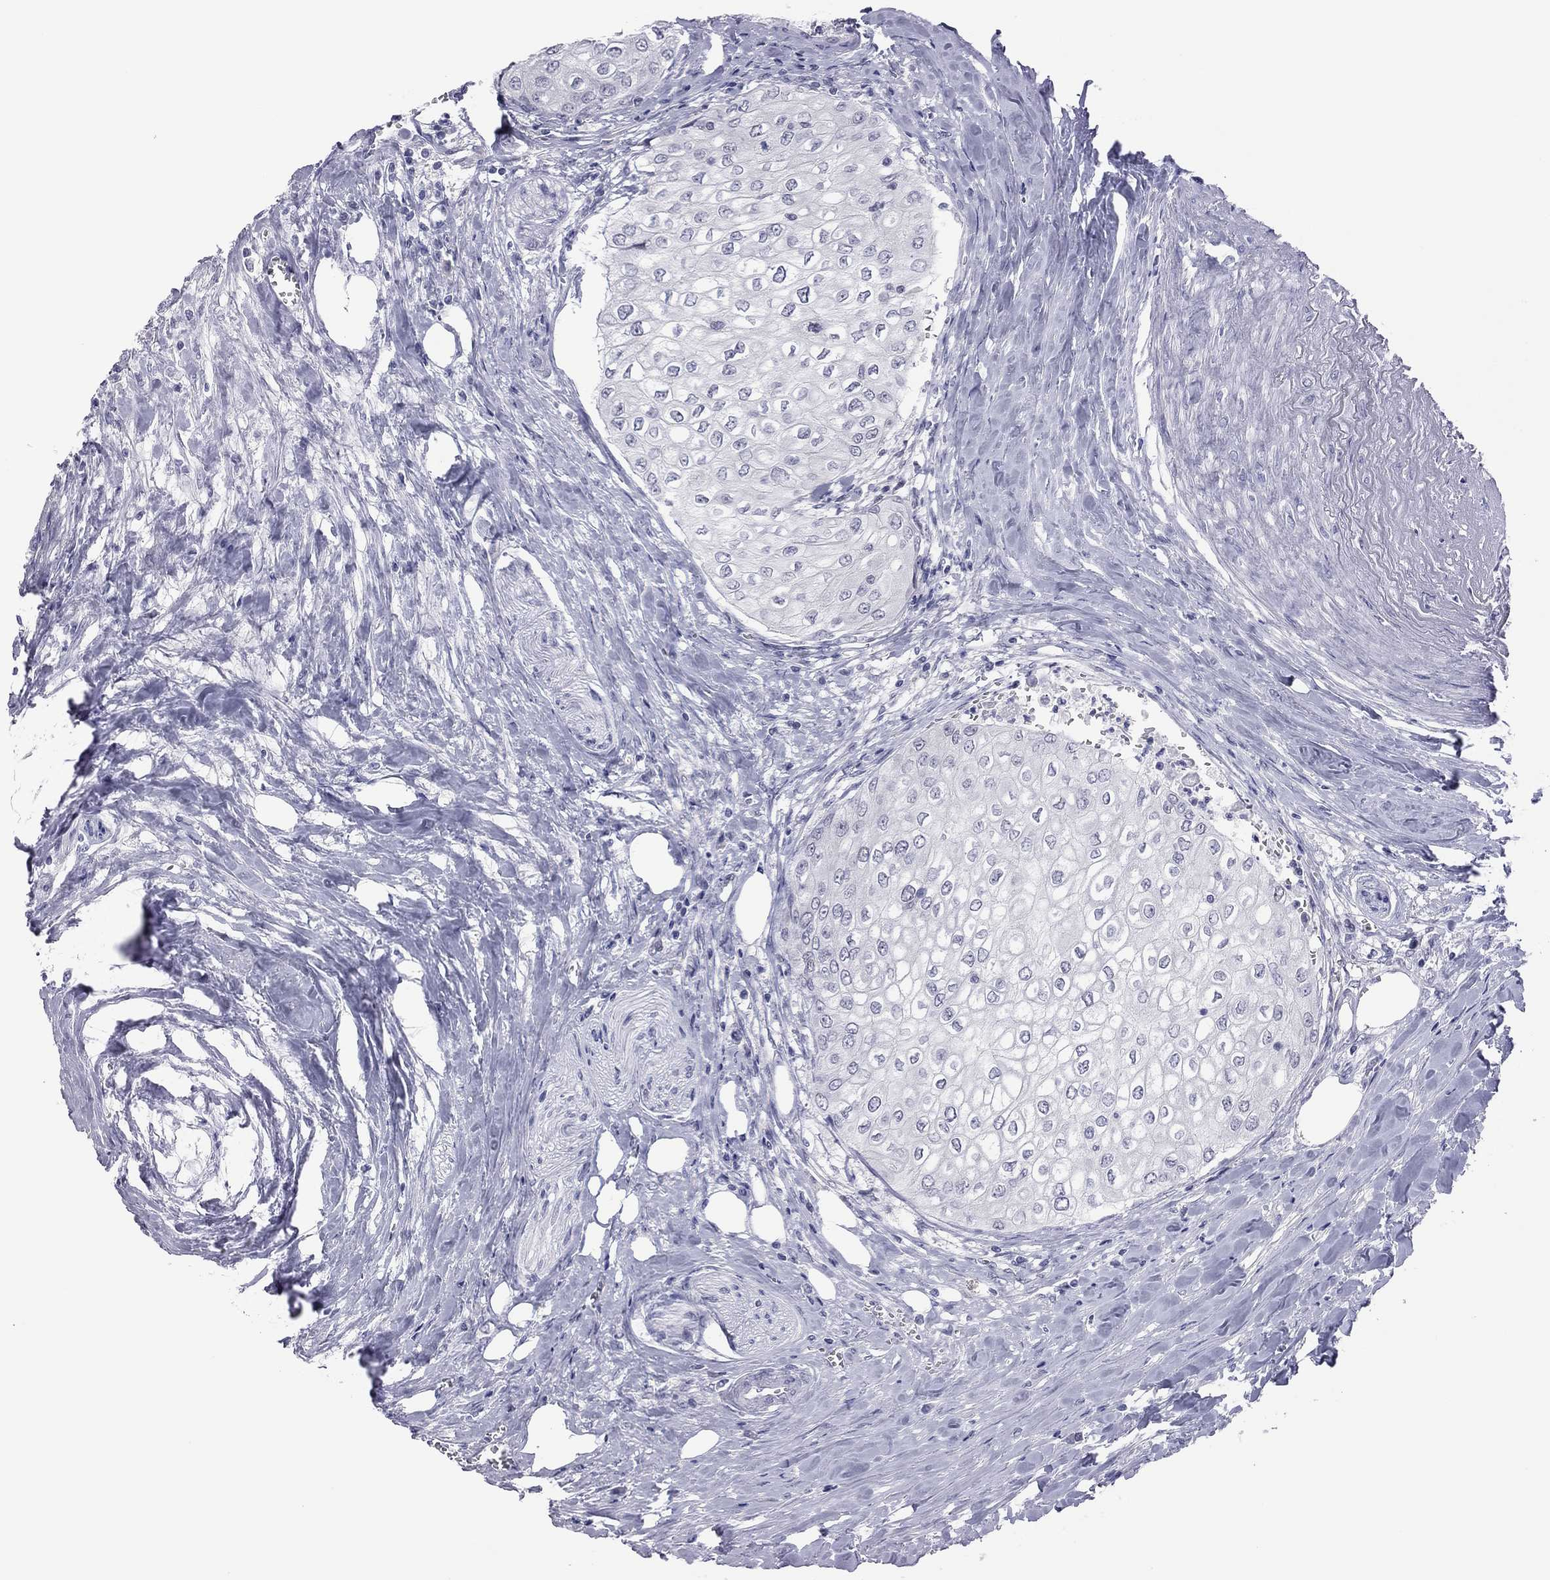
{"staining": {"intensity": "negative", "quantity": "none", "location": "none"}, "tissue": "urothelial cancer", "cell_type": "Tumor cells", "image_type": "cancer", "snomed": [{"axis": "morphology", "description": "Urothelial carcinoma, High grade"}, {"axis": "topography", "description": "Urinary bladder"}], "caption": "IHC of high-grade urothelial carcinoma exhibits no staining in tumor cells.", "gene": "POU5F2", "patient": {"sex": "male", "age": 62}}